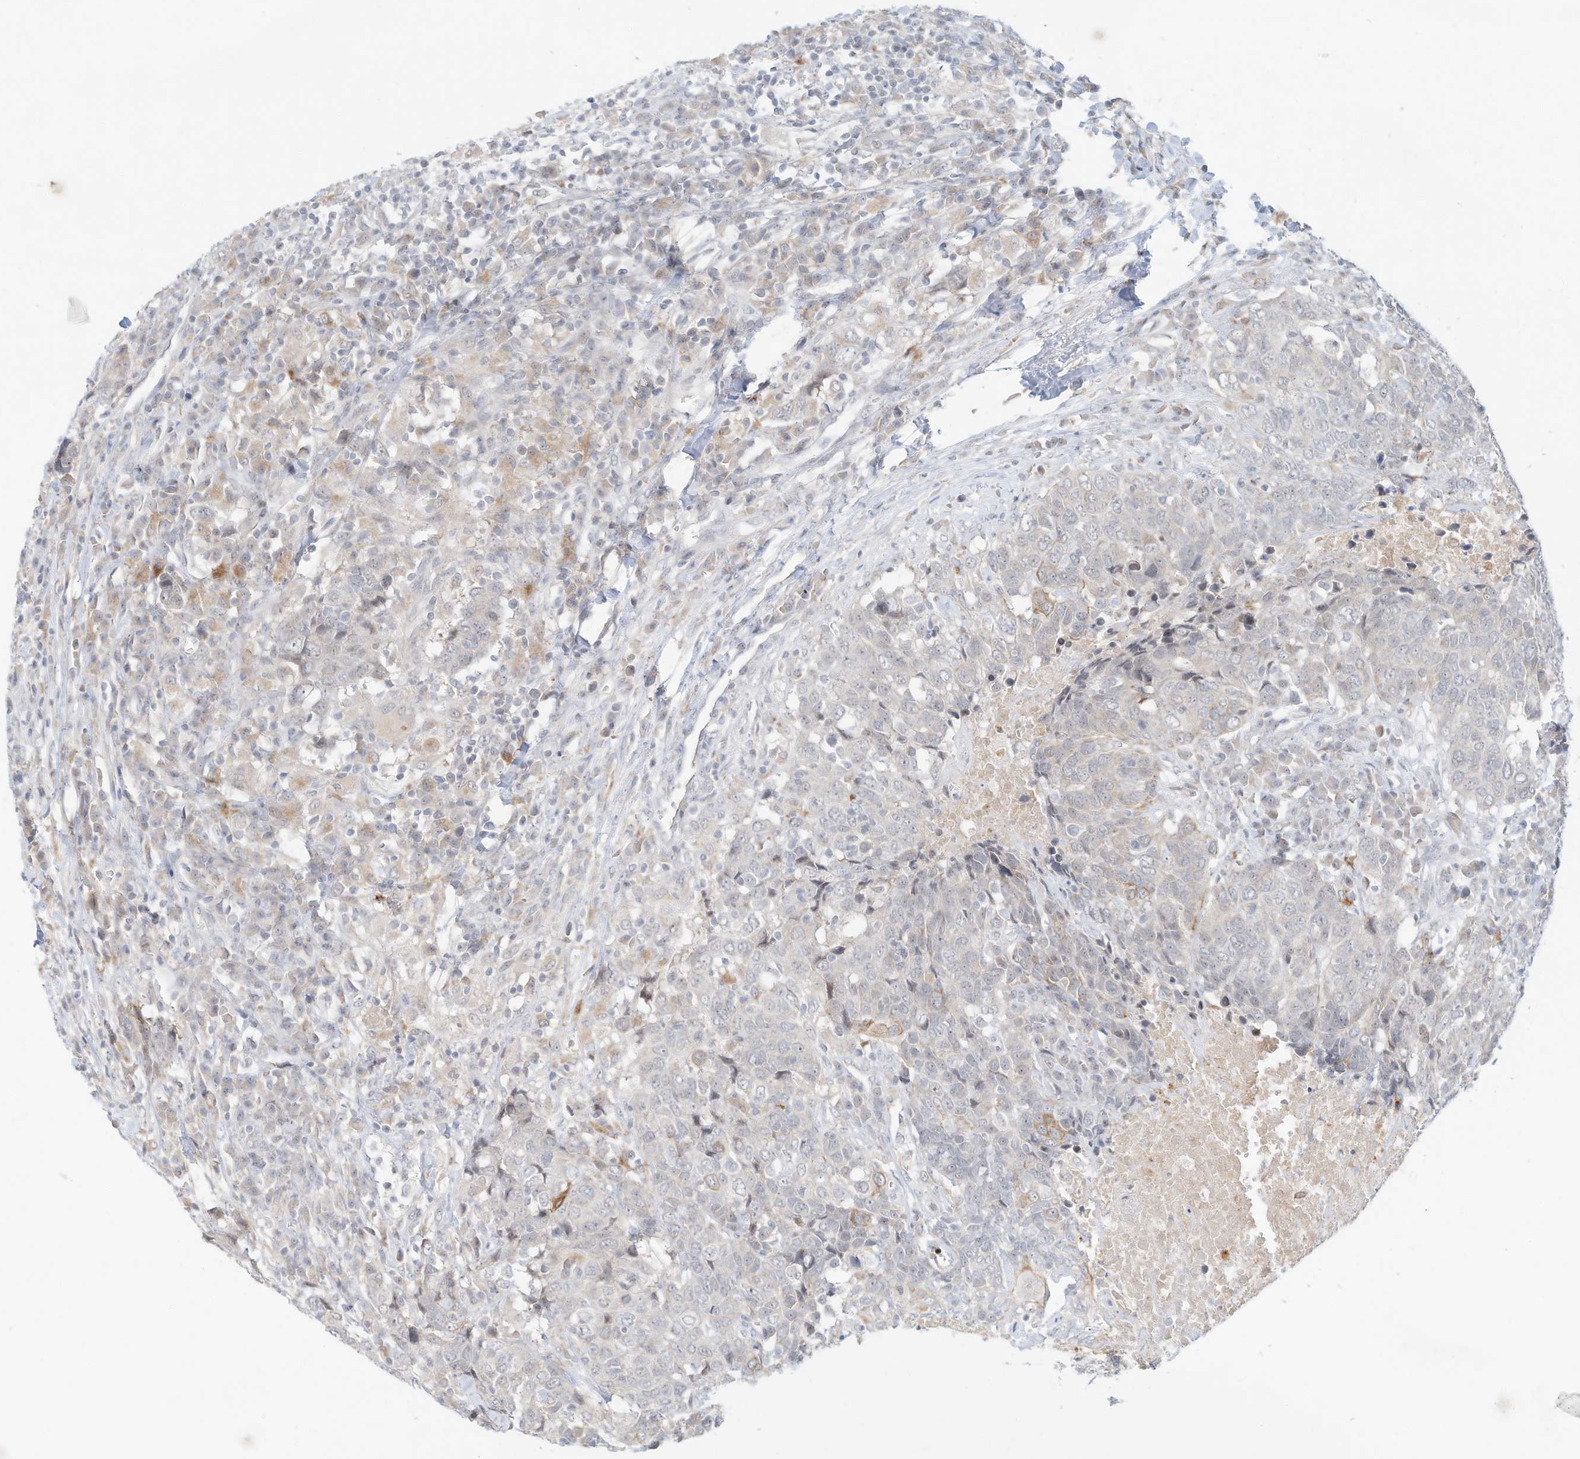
{"staining": {"intensity": "weak", "quantity": "<25%", "location": "cytoplasmic/membranous"}, "tissue": "head and neck cancer", "cell_type": "Tumor cells", "image_type": "cancer", "snomed": [{"axis": "morphology", "description": "Squamous cell carcinoma, NOS"}, {"axis": "topography", "description": "Head-Neck"}], "caption": "DAB immunohistochemical staining of head and neck squamous cell carcinoma shows no significant expression in tumor cells.", "gene": "PAK6", "patient": {"sex": "male", "age": 66}}